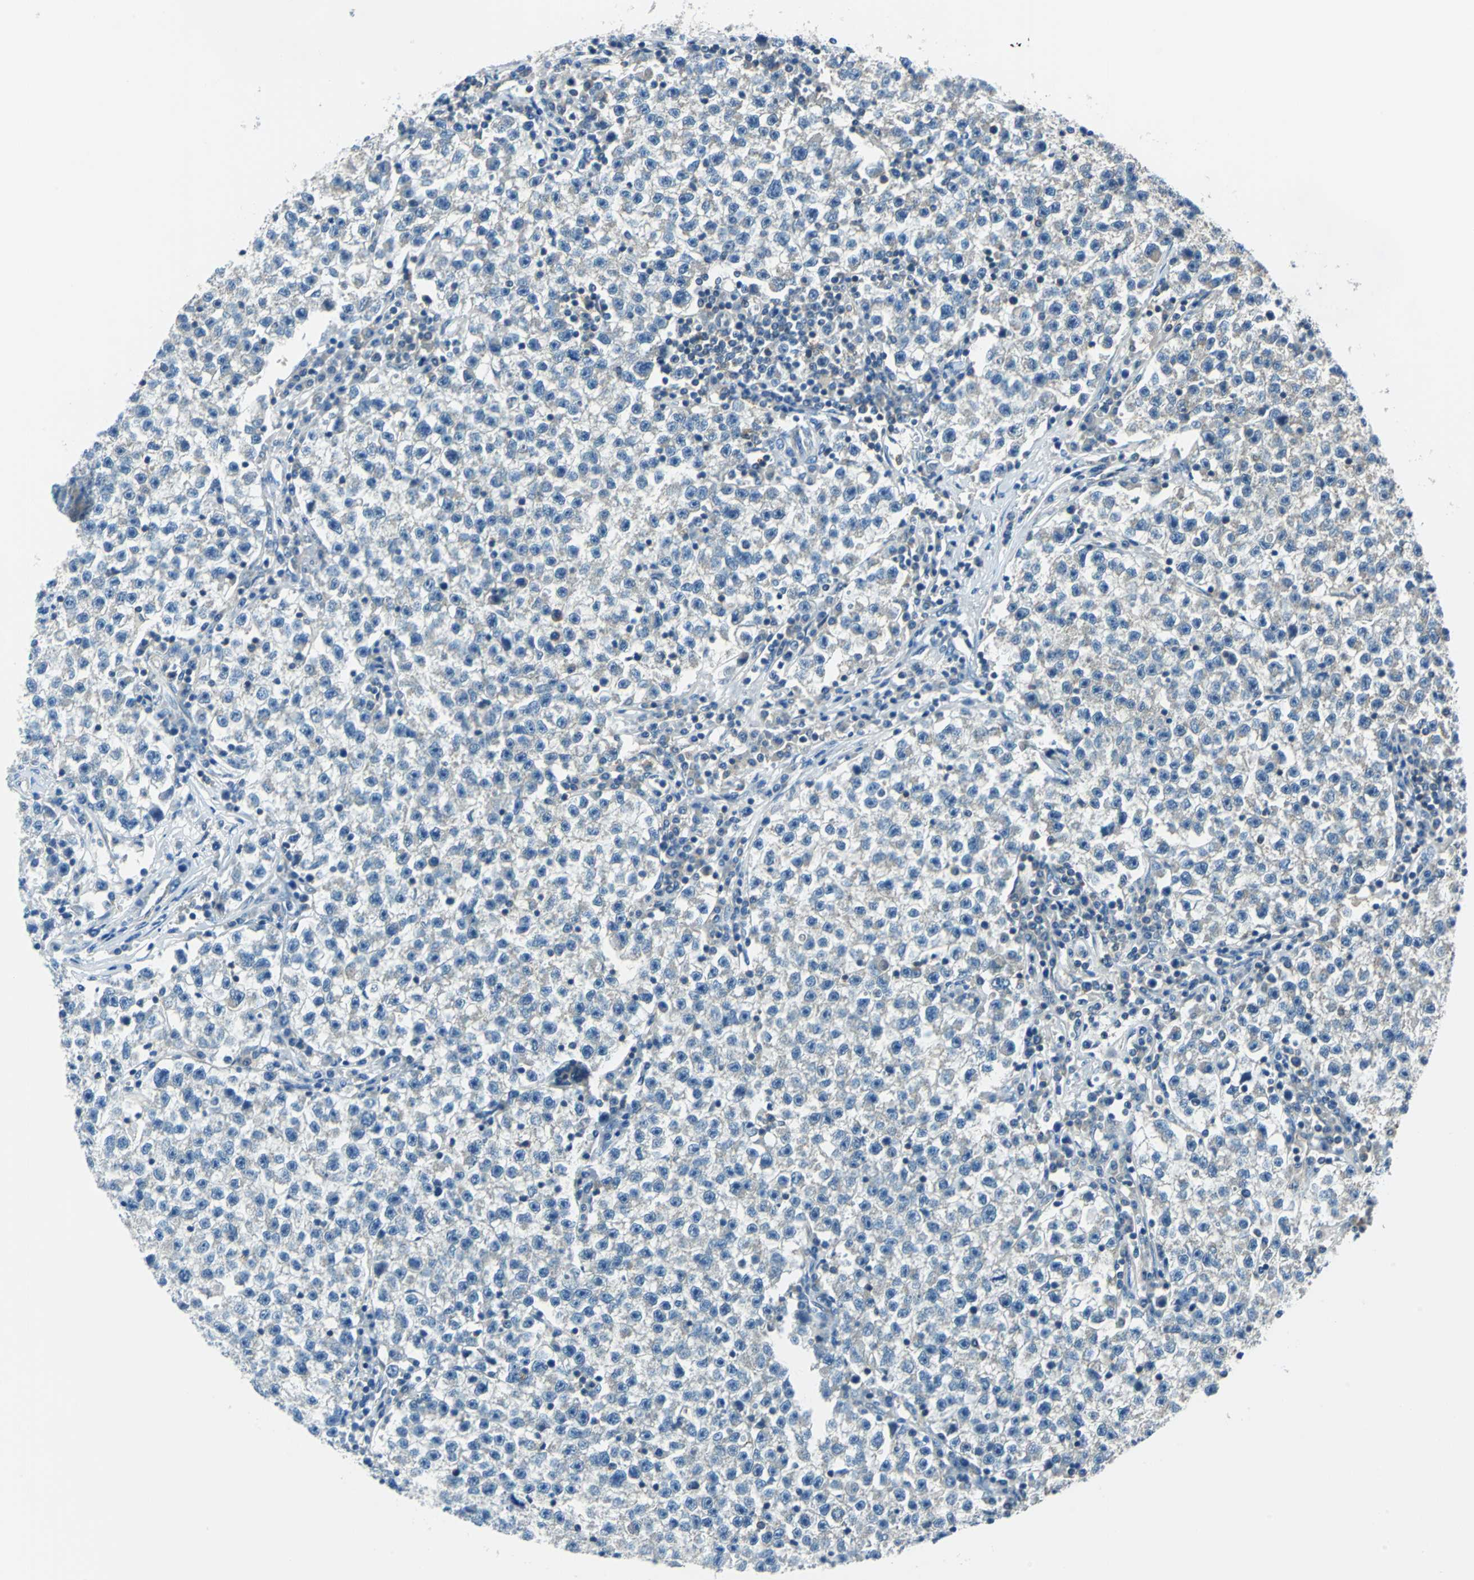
{"staining": {"intensity": "negative", "quantity": "none", "location": "none"}, "tissue": "testis cancer", "cell_type": "Tumor cells", "image_type": "cancer", "snomed": [{"axis": "morphology", "description": "Seminoma, NOS"}, {"axis": "topography", "description": "Testis"}], "caption": "Tumor cells show no significant protein positivity in testis seminoma.", "gene": "CPA3", "patient": {"sex": "male", "age": 22}}